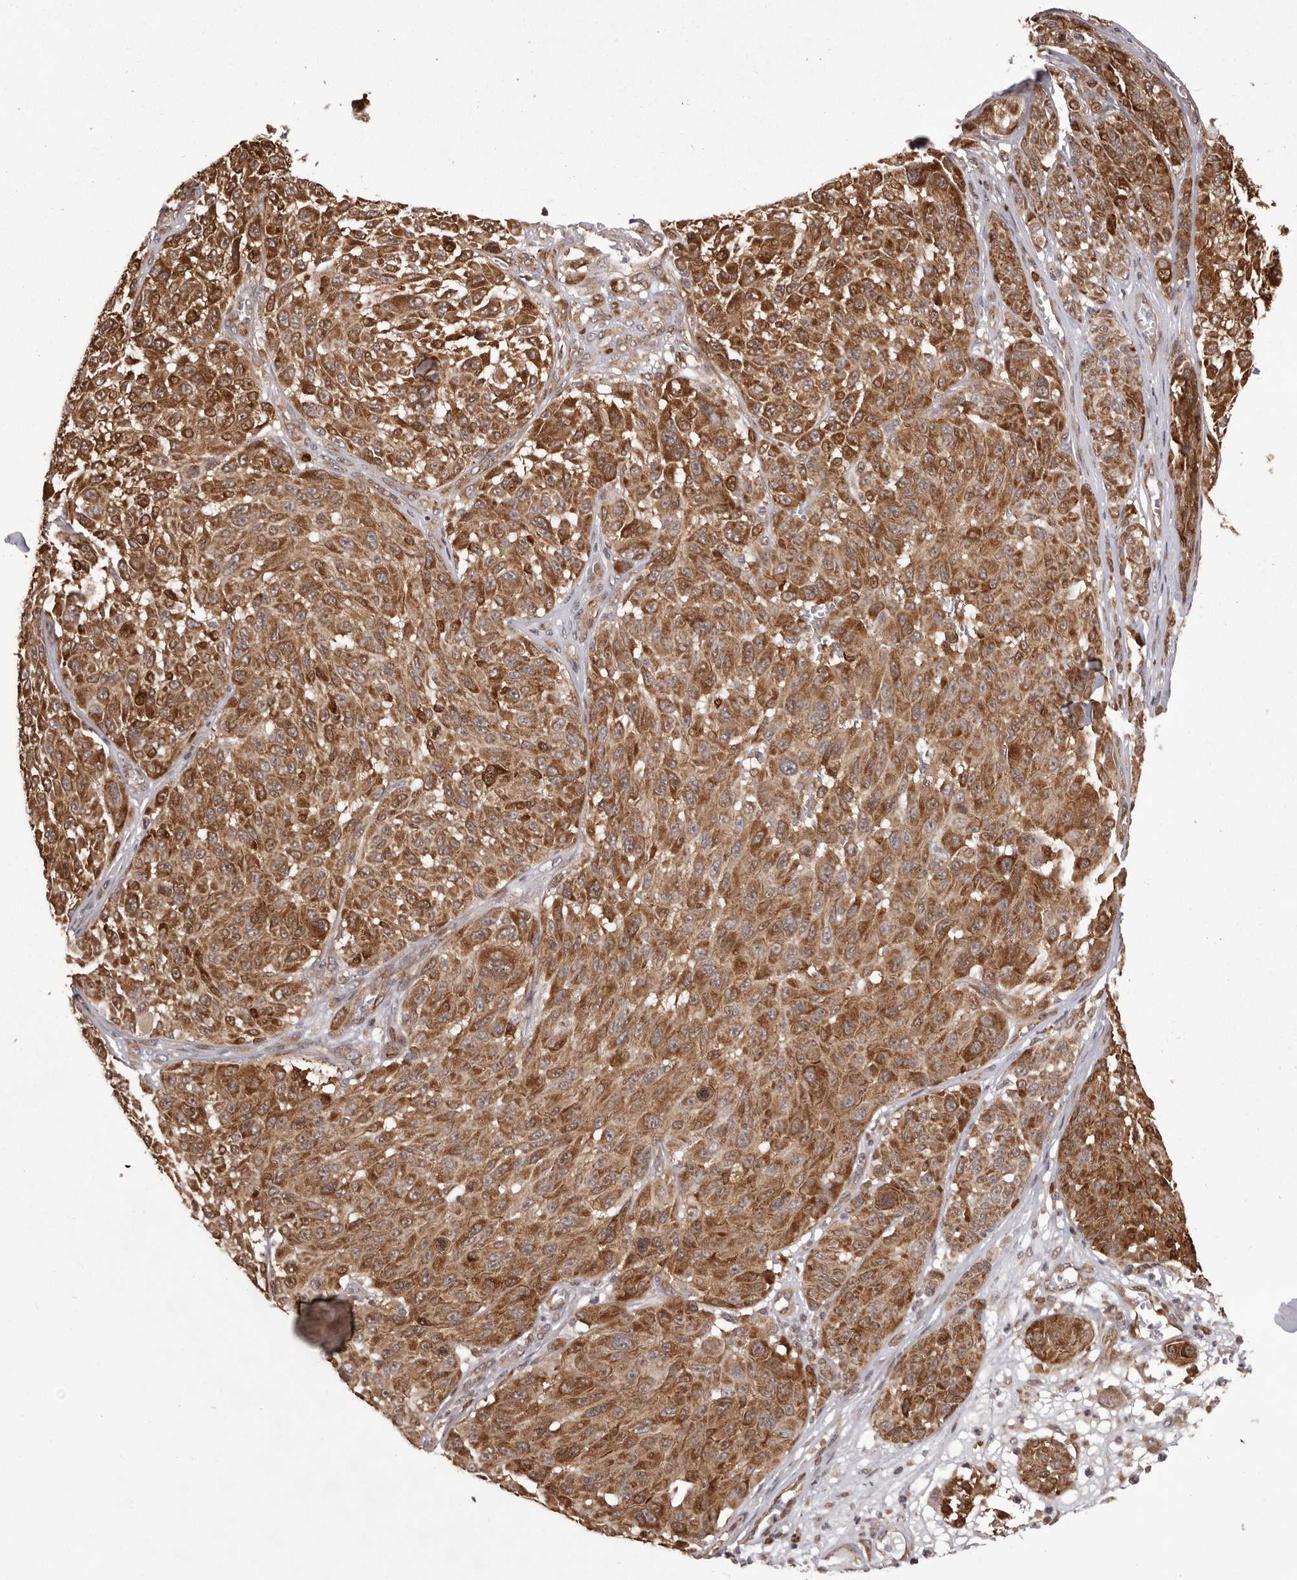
{"staining": {"intensity": "strong", "quantity": ">75%", "location": "cytoplasmic/membranous"}, "tissue": "melanoma", "cell_type": "Tumor cells", "image_type": "cancer", "snomed": [{"axis": "morphology", "description": "Malignant melanoma, NOS"}, {"axis": "topography", "description": "Skin"}], "caption": "Melanoma tissue exhibits strong cytoplasmic/membranous expression in about >75% of tumor cells, visualized by immunohistochemistry.", "gene": "GFOD1", "patient": {"sex": "male", "age": 83}}